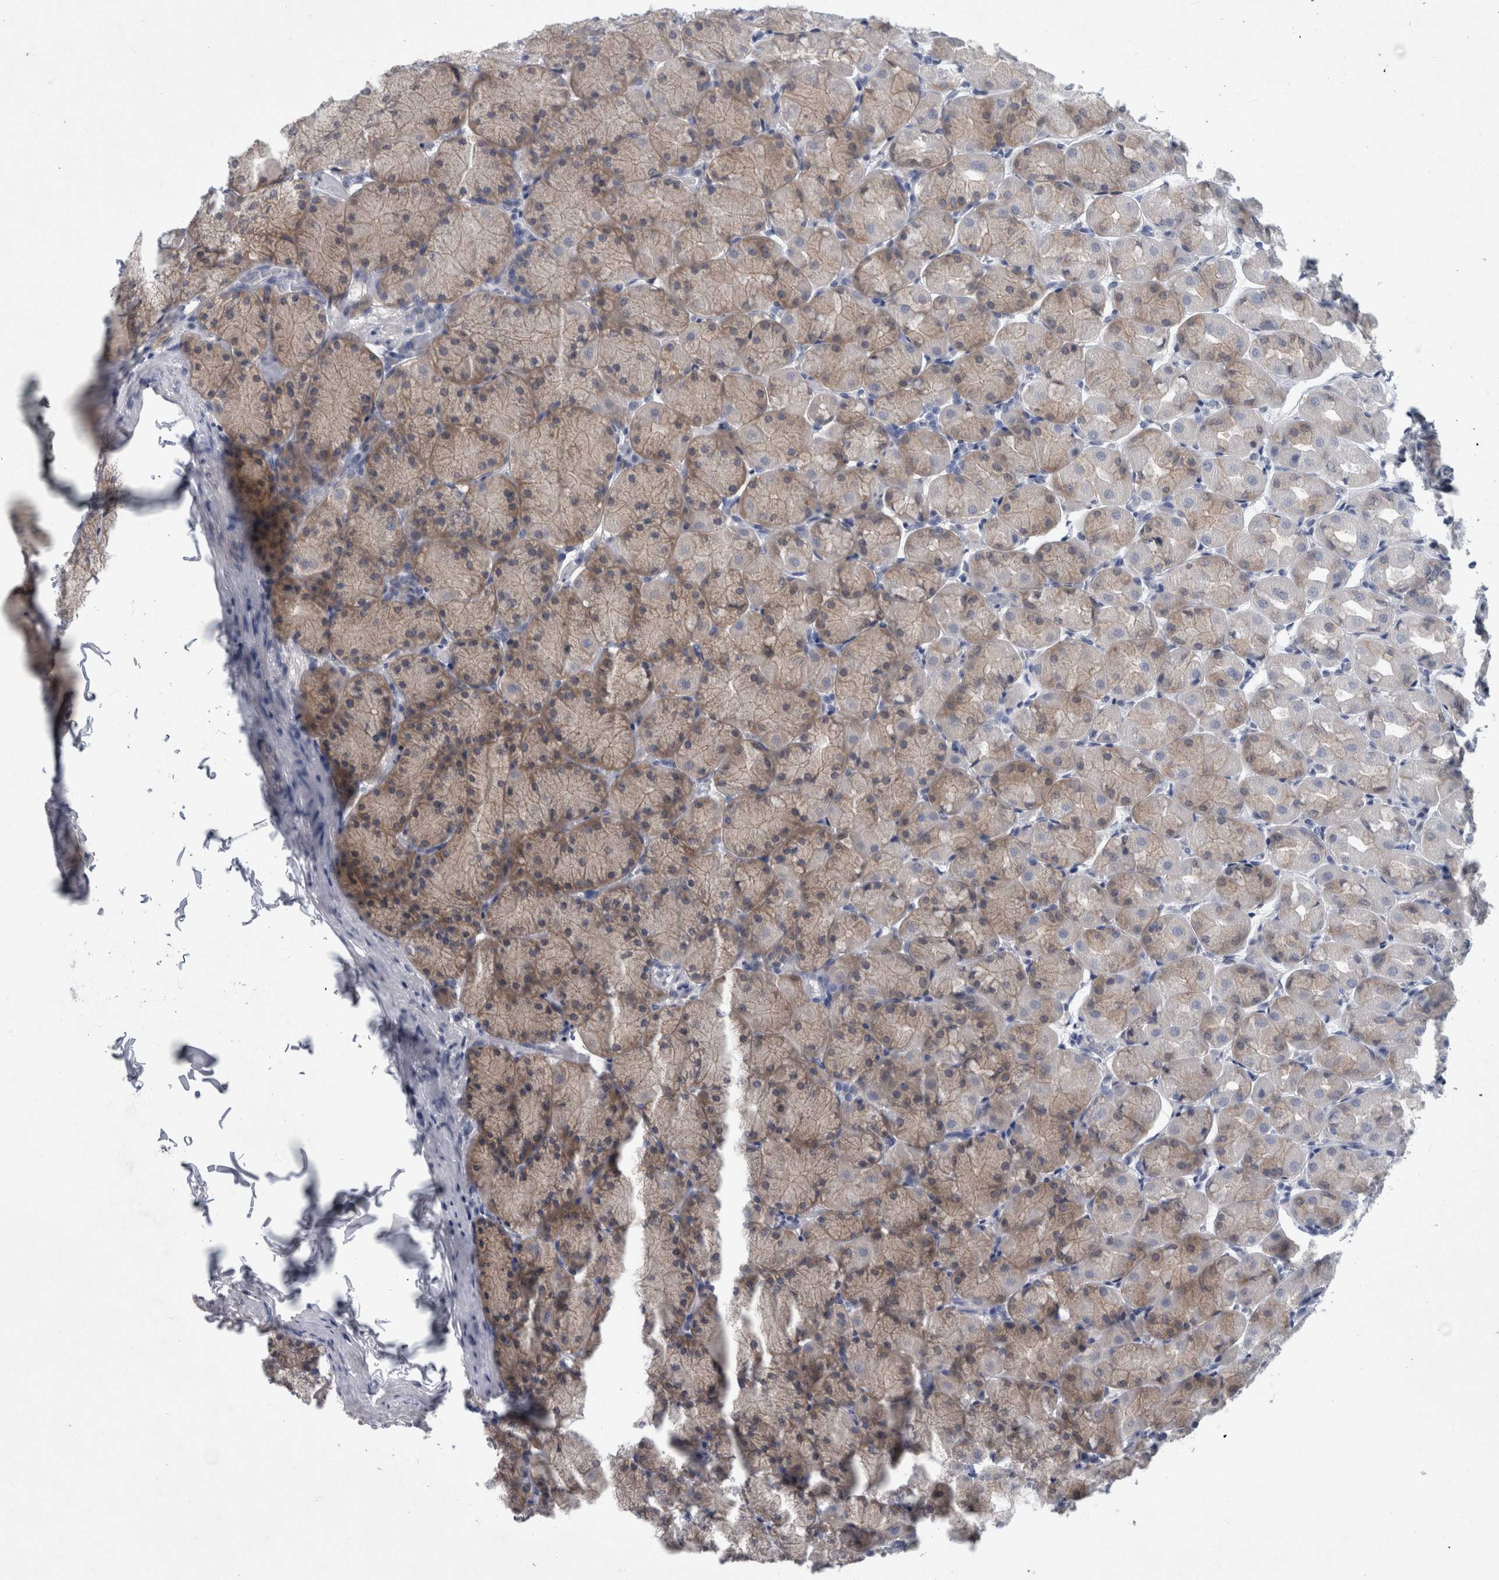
{"staining": {"intensity": "weak", "quantity": "25%-75%", "location": "cytoplasmic/membranous"}, "tissue": "stomach", "cell_type": "Glandular cells", "image_type": "normal", "snomed": [{"axis": "morphology", "description": "Normal tissue, NOS"}, {"axis": "topography", "description": "Stomach, upper"}], "caption": "Immunohistochemistry micrograph of normal stomach stained for a protein (brown), which displays low levels of weak cytoplasmic/membranous staining in approximately 25%-75% of glandular cells.", "gene": "FAM83H", "patient": {"sex": "female", "age": 56}}